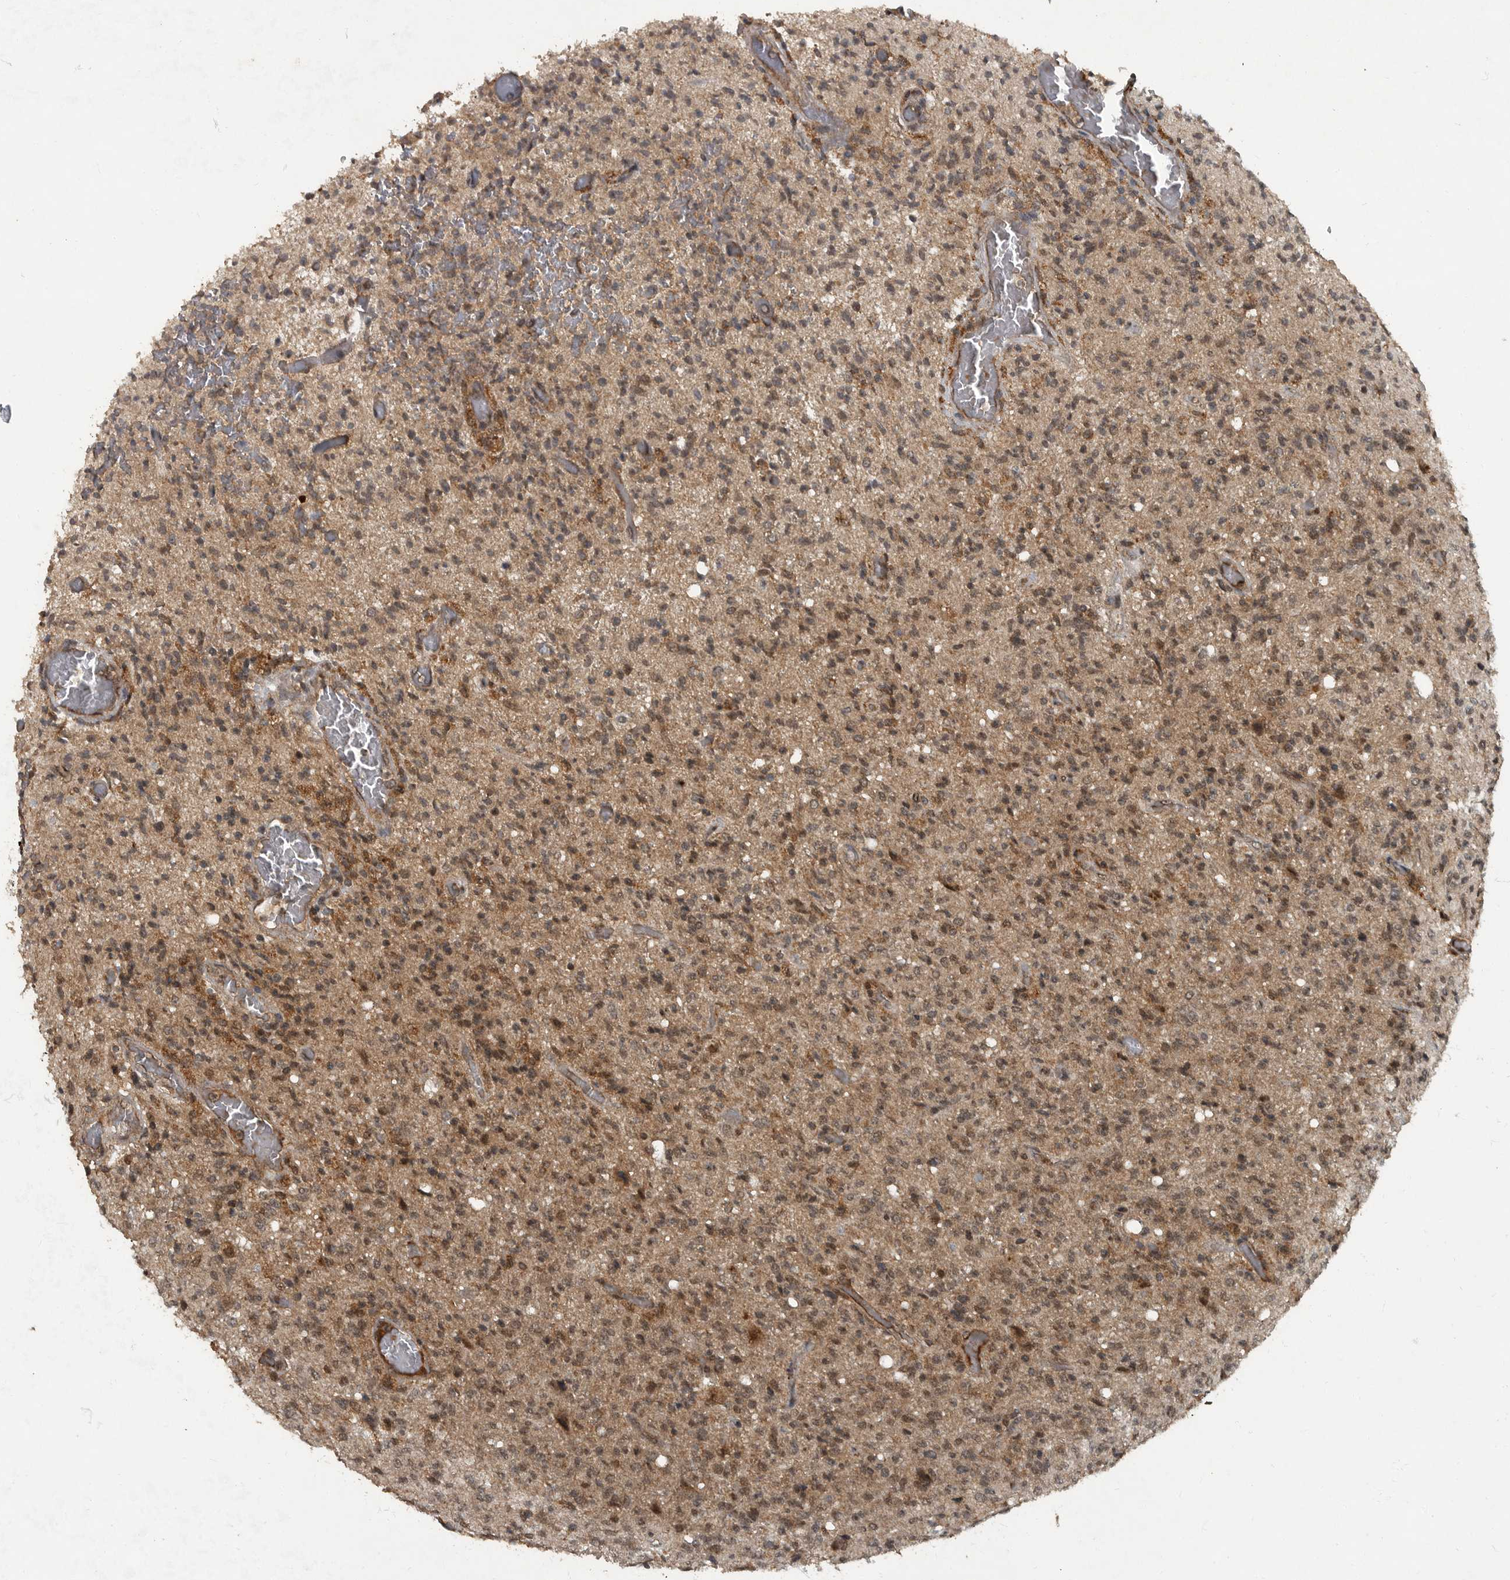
{"staining": {"intensity": "weak", "quantity": ">75%", "location": "cytoplasmic/membranous,nuclear"}, "tissue": "glioma", "cell_type": "Tumor cells", "image_type": "cancer", "snomed": [{"axis": "morphology", "description": "Glioma, malignant, High grade"}, {"axis": "topography", "description": "Brain"}], "caption": "Malignant glioma (high-grade) was stained to show a protein in brown. There is low levels of weak cytoplasmic/membranous and nuclear expression in approximately >75% of tumor cells.", "gene": "FOXO1", "patient": {"sex": "female", "age": 57}}